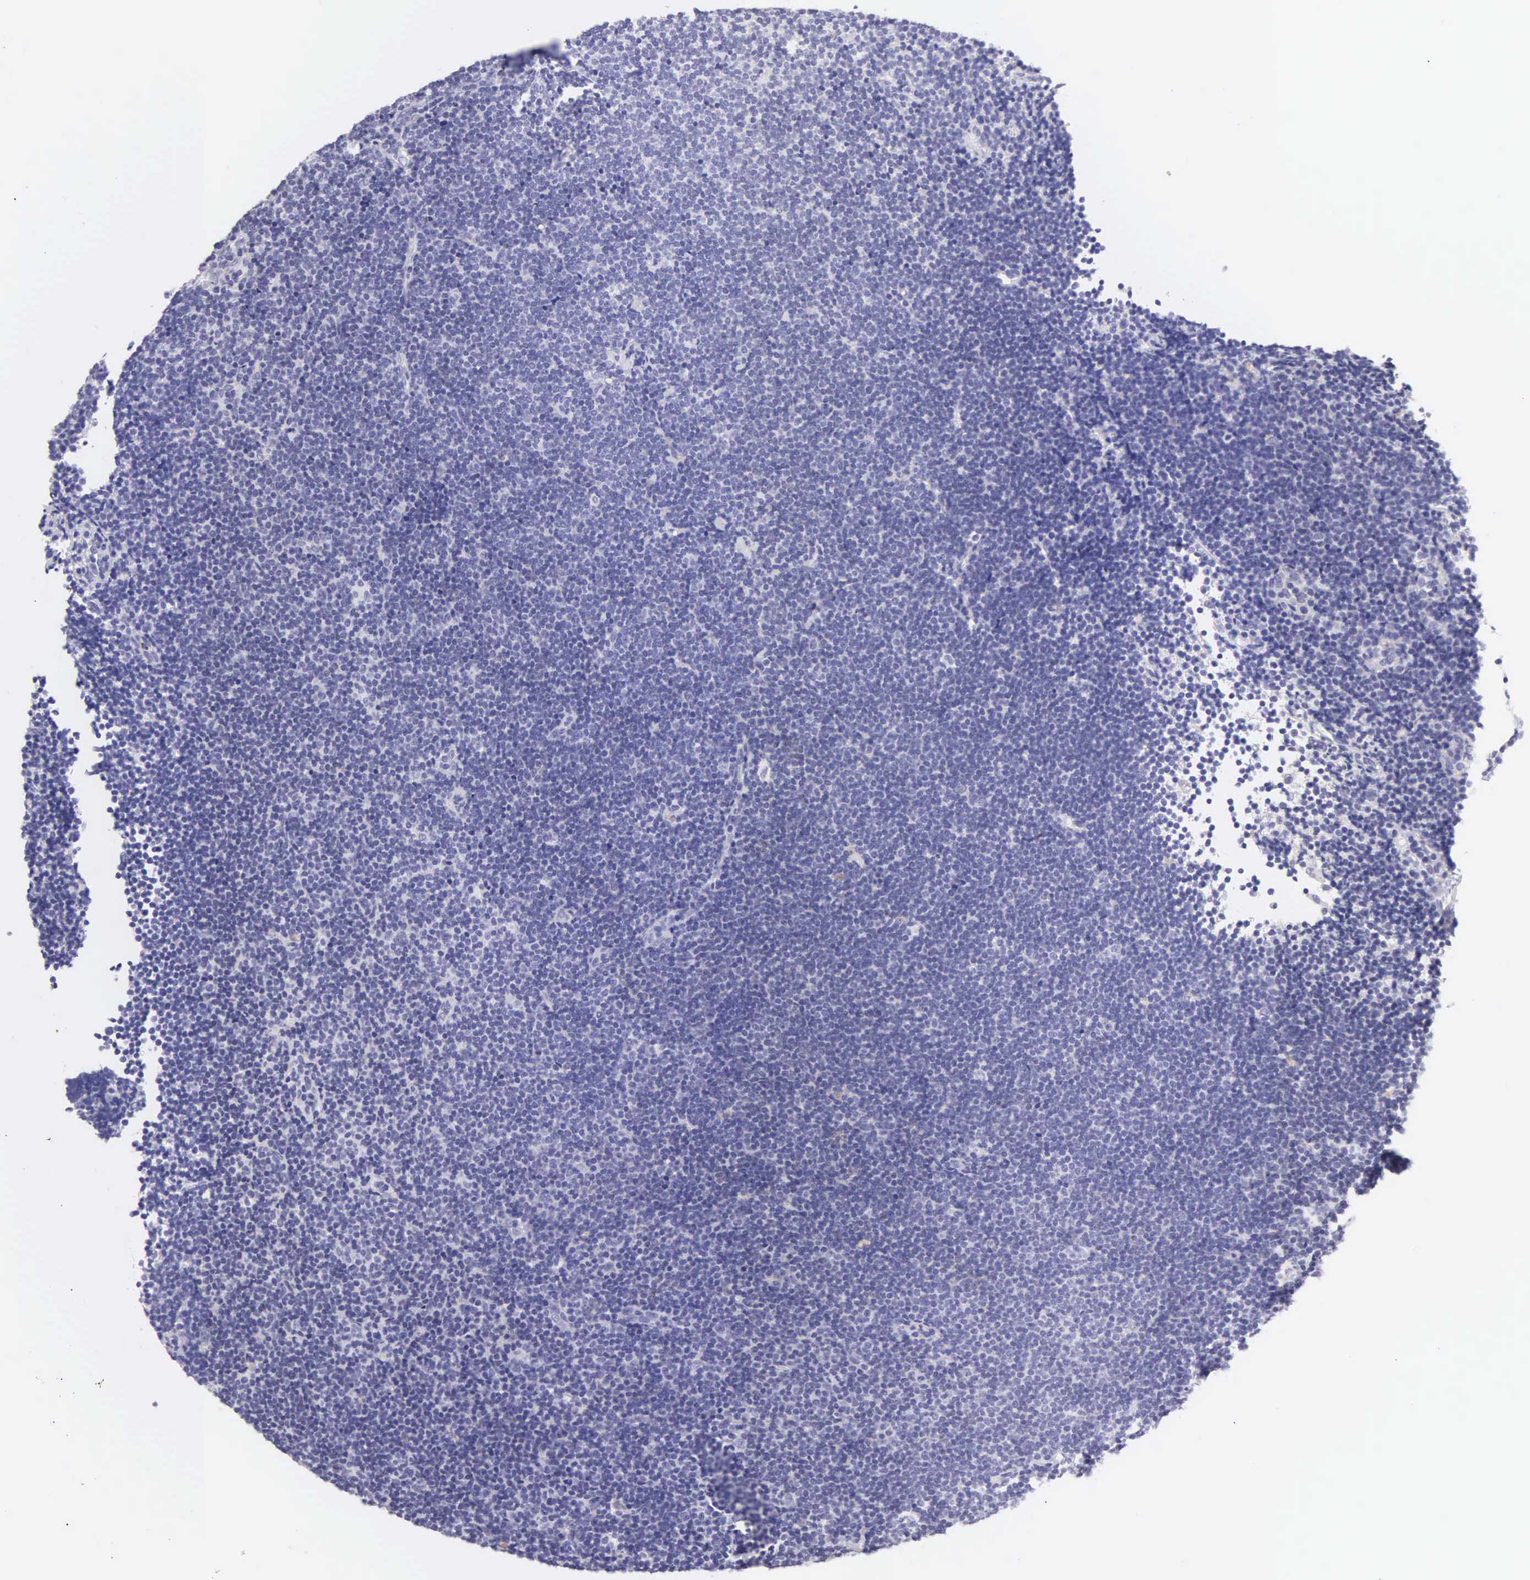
{"staining": {"intensity": "negative", "quantity": "none", "location": "none"}, "tissue": "lymphoma", "cell_type": "Tumor cells", "image_type": "cancer", "snomed": [{"axis": "morphology", "description": "Malignant lymphoma, non-Hodgkin's type, Low grade"}, {"axis": "topography", "description": "Lymph node"}], "caption": "Tumor cells are negative for brown protein staining in malignant lymphoma, non-Hodgkin's type (low-grade). Nuclei are stained in blue.", "gene": "KRT17", "patient": {"sex": "female", "age": 51}}